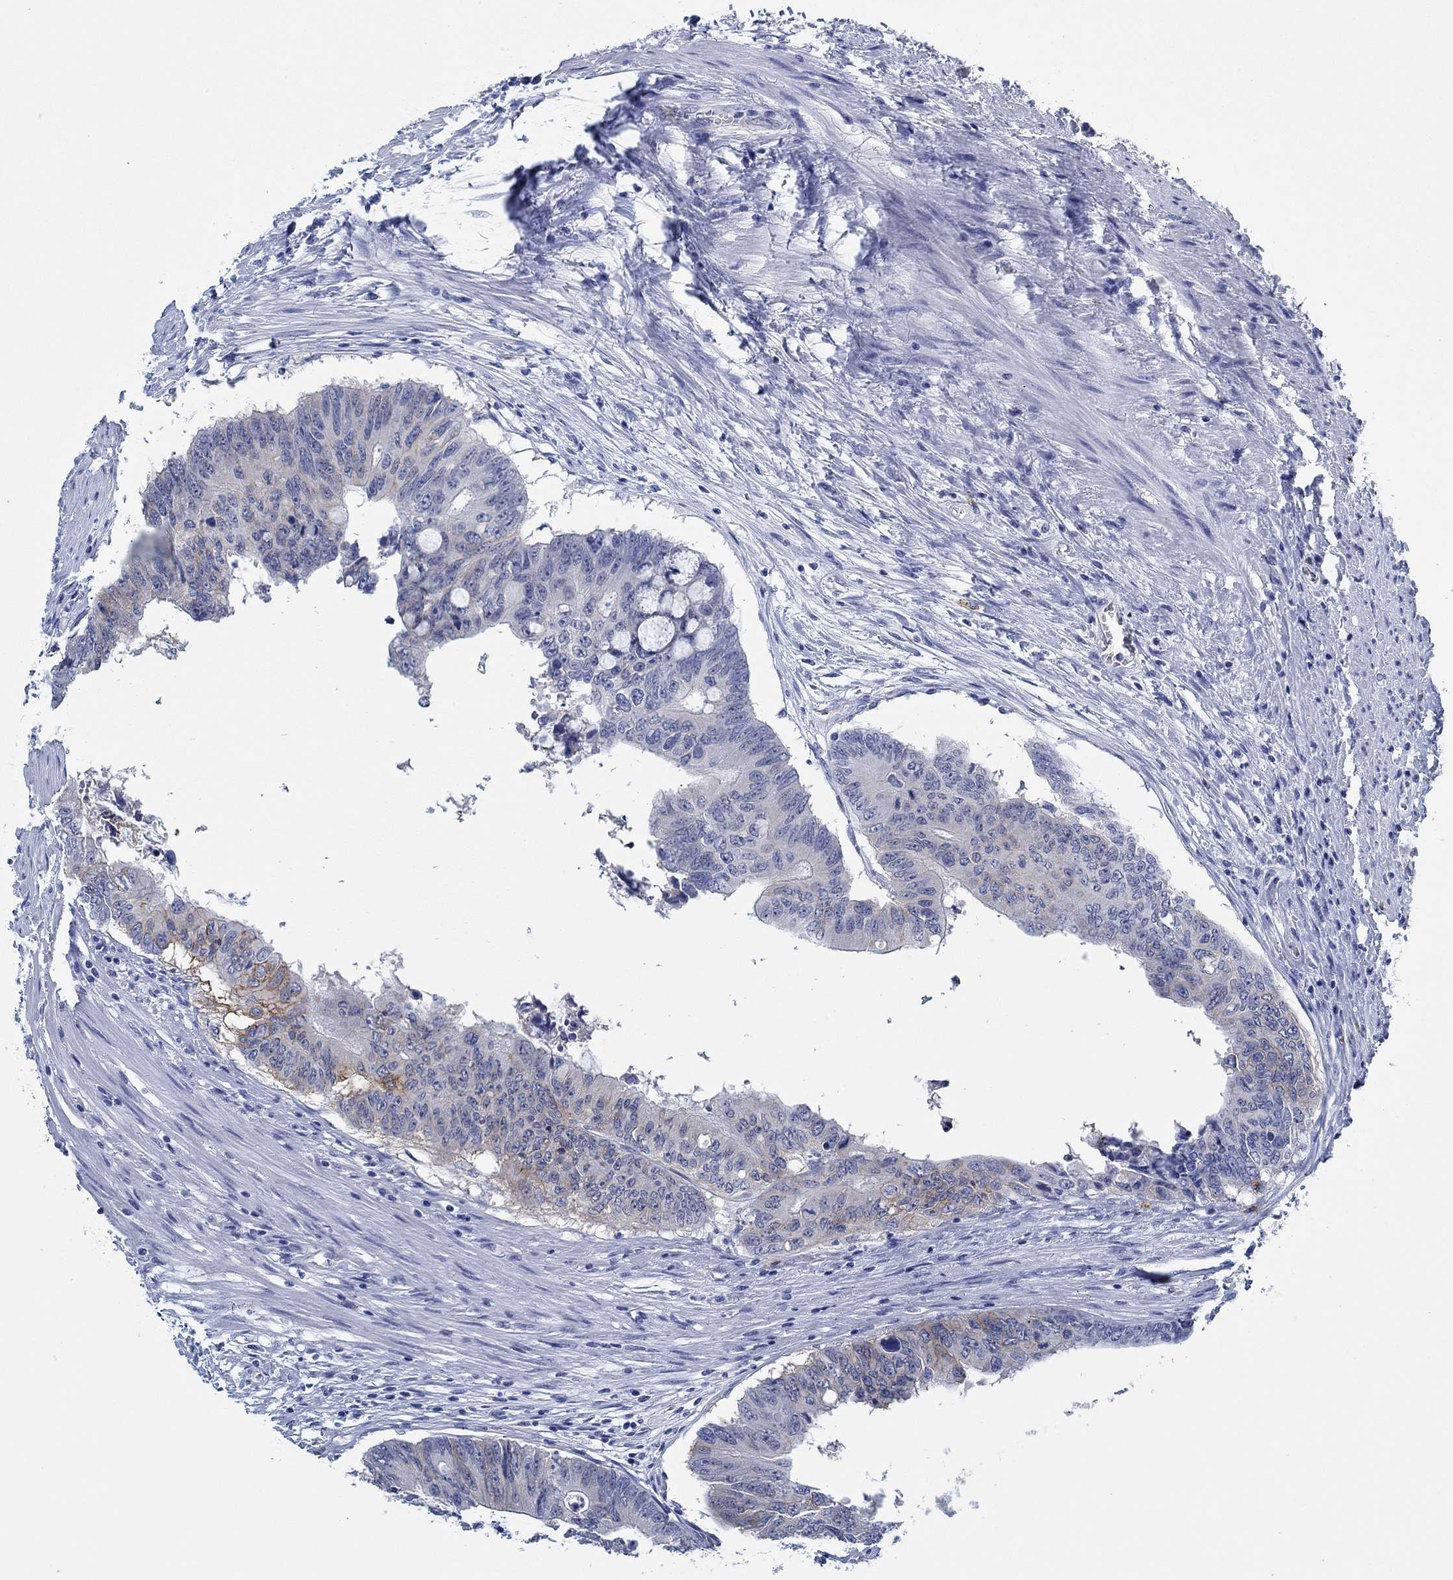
{"staining": {"intensity": "strong", "quantity": "<25%", "location": "cytoplasmic/membranous"}, "tissue": "colorectal cancer", "cell_type": "Tumor cells", "image_type": "cancer", "snomed": [{"axis": "morphology", "description": "Adenocarcinoma, NOS"}, {"axis": "topography", "description": "Rectum"}], "caption": "About <25% of tumor cells in colorectal adenocarcinoma reveal strong cytoplasmic/membranous protein expression as visualized by brown immunohistochemical staining.", "gene": "ZNF671", "patient": {"sex": "male", "age": 59}}